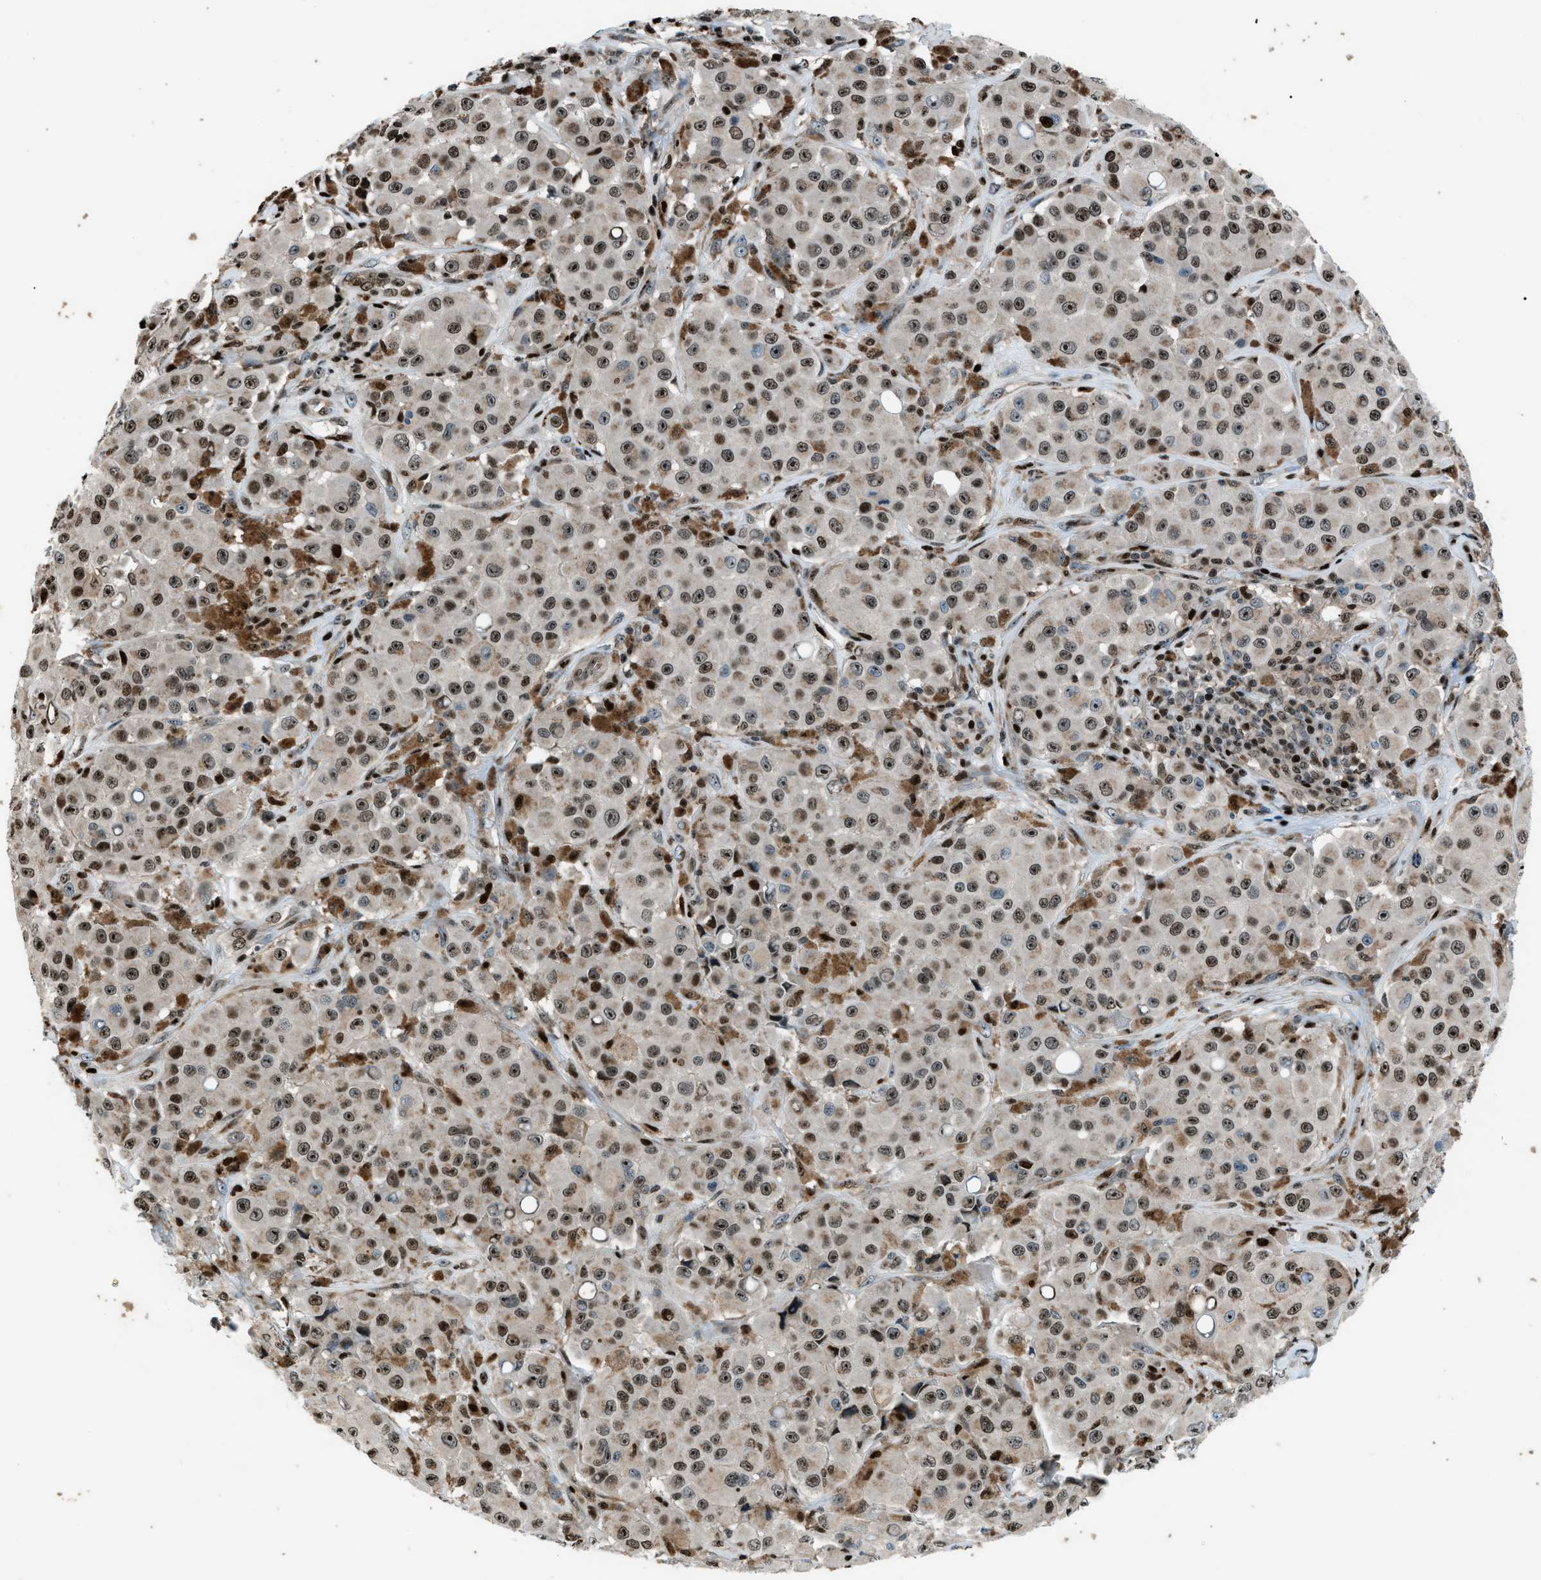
{"staining": {"intensity": "moderate", "quantity": ">75%", "location": "nuclear"}, "tissue": "melanoma", "cell_type": "Tumor cells", "image_type": "cancer", "snomed": [{"axis": "morphology", "description": "Malignant melanoma, NOS"}, {"axis": "topography", "description": "Skin"}], "caption": "This micrograph displays melanoma stained with immunohistochemistry to label a protein in brown. The nuclear of tumor cells show moderate positivity for the protein. Nuclei are counter-stained blue.", "gene": "PRKX", "patient": {"sex": "male", "age": 84}}